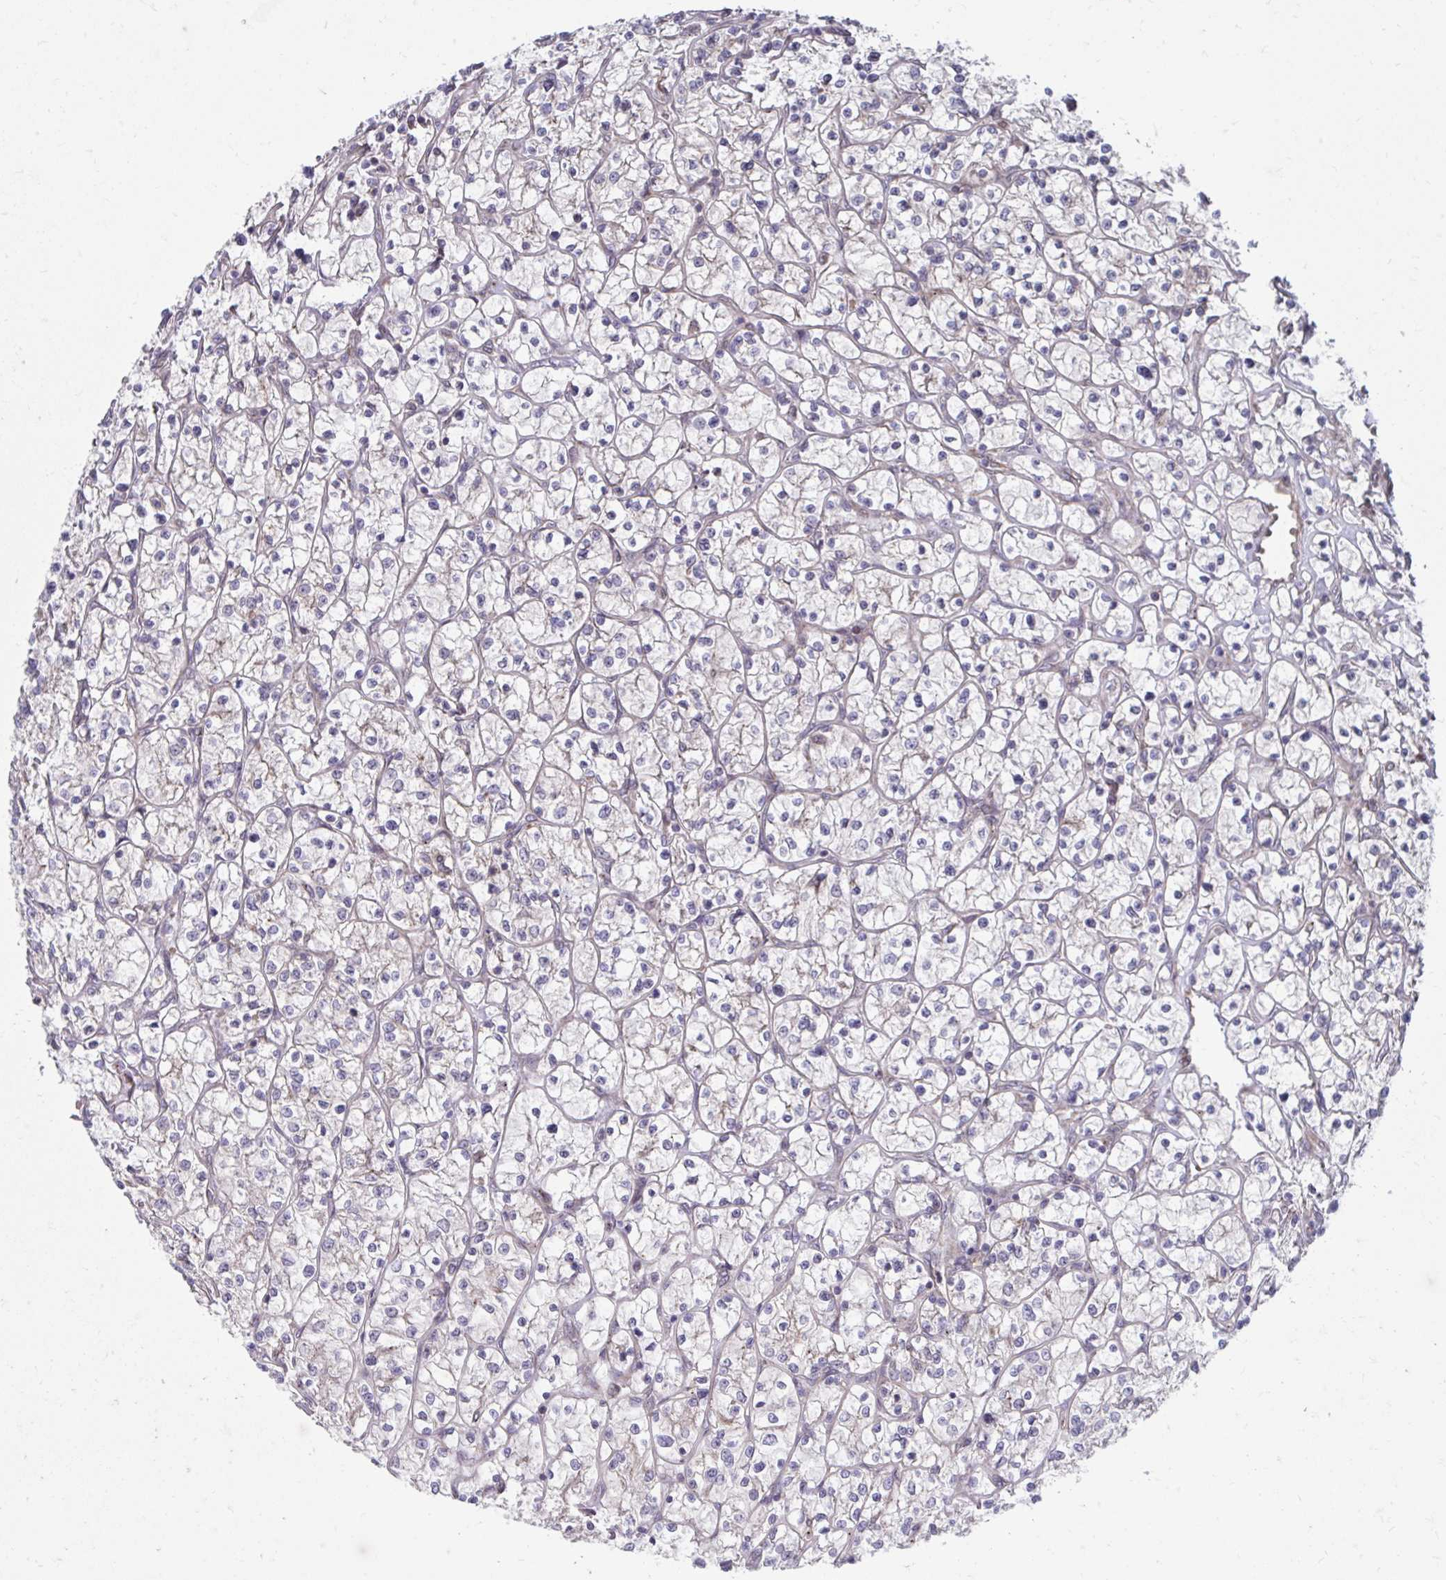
{"staining": {"intensity": "negative", "quantity": "none", "location": "none"}, "tissue": "renal cancer", "cell_type": "Tumor cells", "image_type": "cancer", "snomed": [{"axis": "morphology", "description": "Adenocarcinoma, NOS"}, {"axis": "topography", "description": "Kidney"}], "caption": "Human renal cancer (adenocarcinoma) stained for a protein using immunohistochemistry displays no staining in tumor cells.", "gene": "ITPR2", "patient": {"sex": "female", "age": 64}}